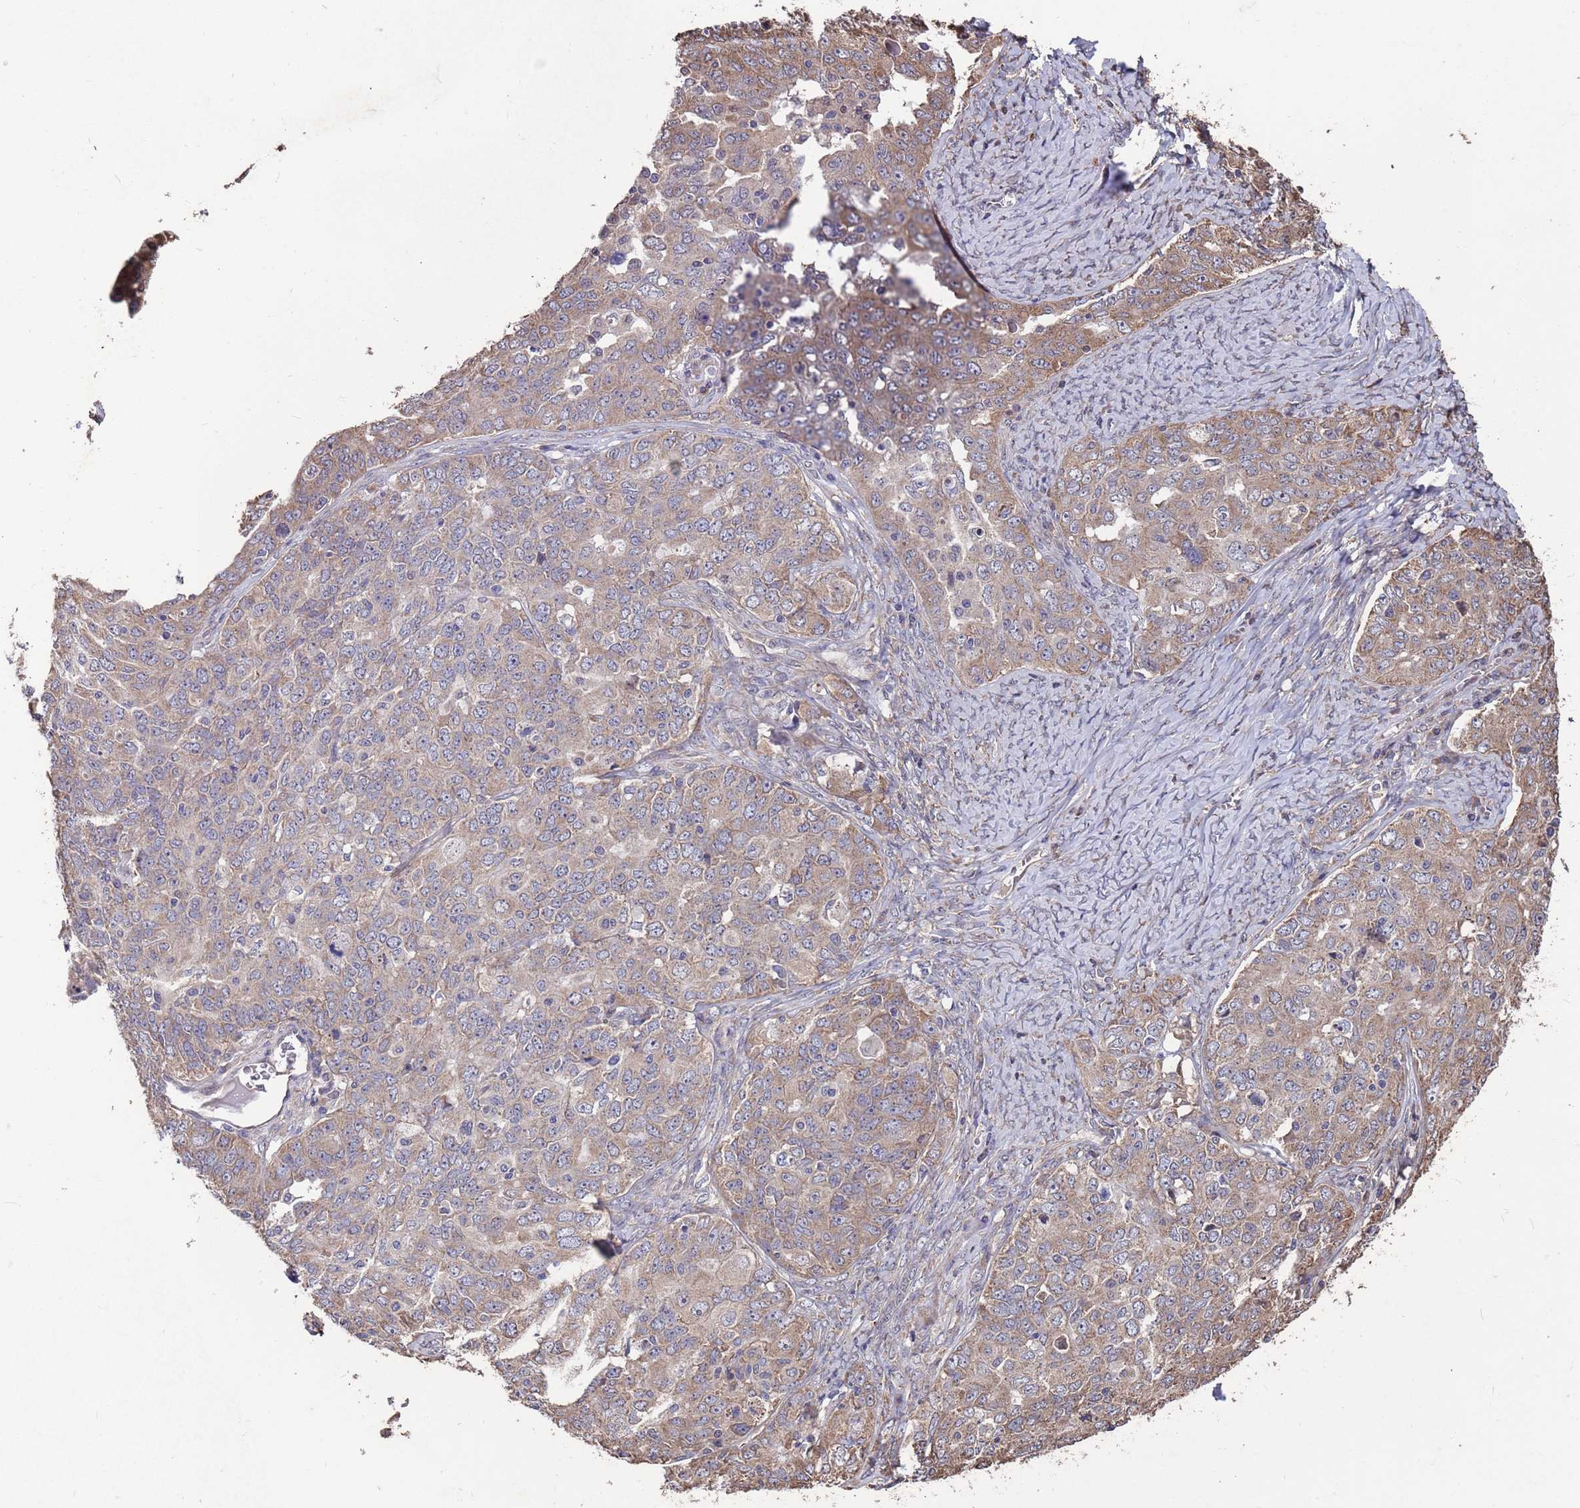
{"staining": {"intensity": "moderate", "quantity": ">75%", "location": "cytoplasmic/membranous"}, "tissue": "ovarian cancer", "cell_type": "Tumor cells", "image_type": "cancer", "snomed": [{"axis": "morphology", "description": "Carcinoma, endometroid"}, {"axis": "topography", "description": "Ovary"}], "caption": "An immunohistochemistry (IHC) photomicrograph of tumor tissue is shown. Protein staining in brown labels moderate cytoplasmic/membranous positivity in endometroid carcinoma (ovarian) within tumor cells.", "gene": "CFAP119", "patient": {"sex": "female", "age": 62}}